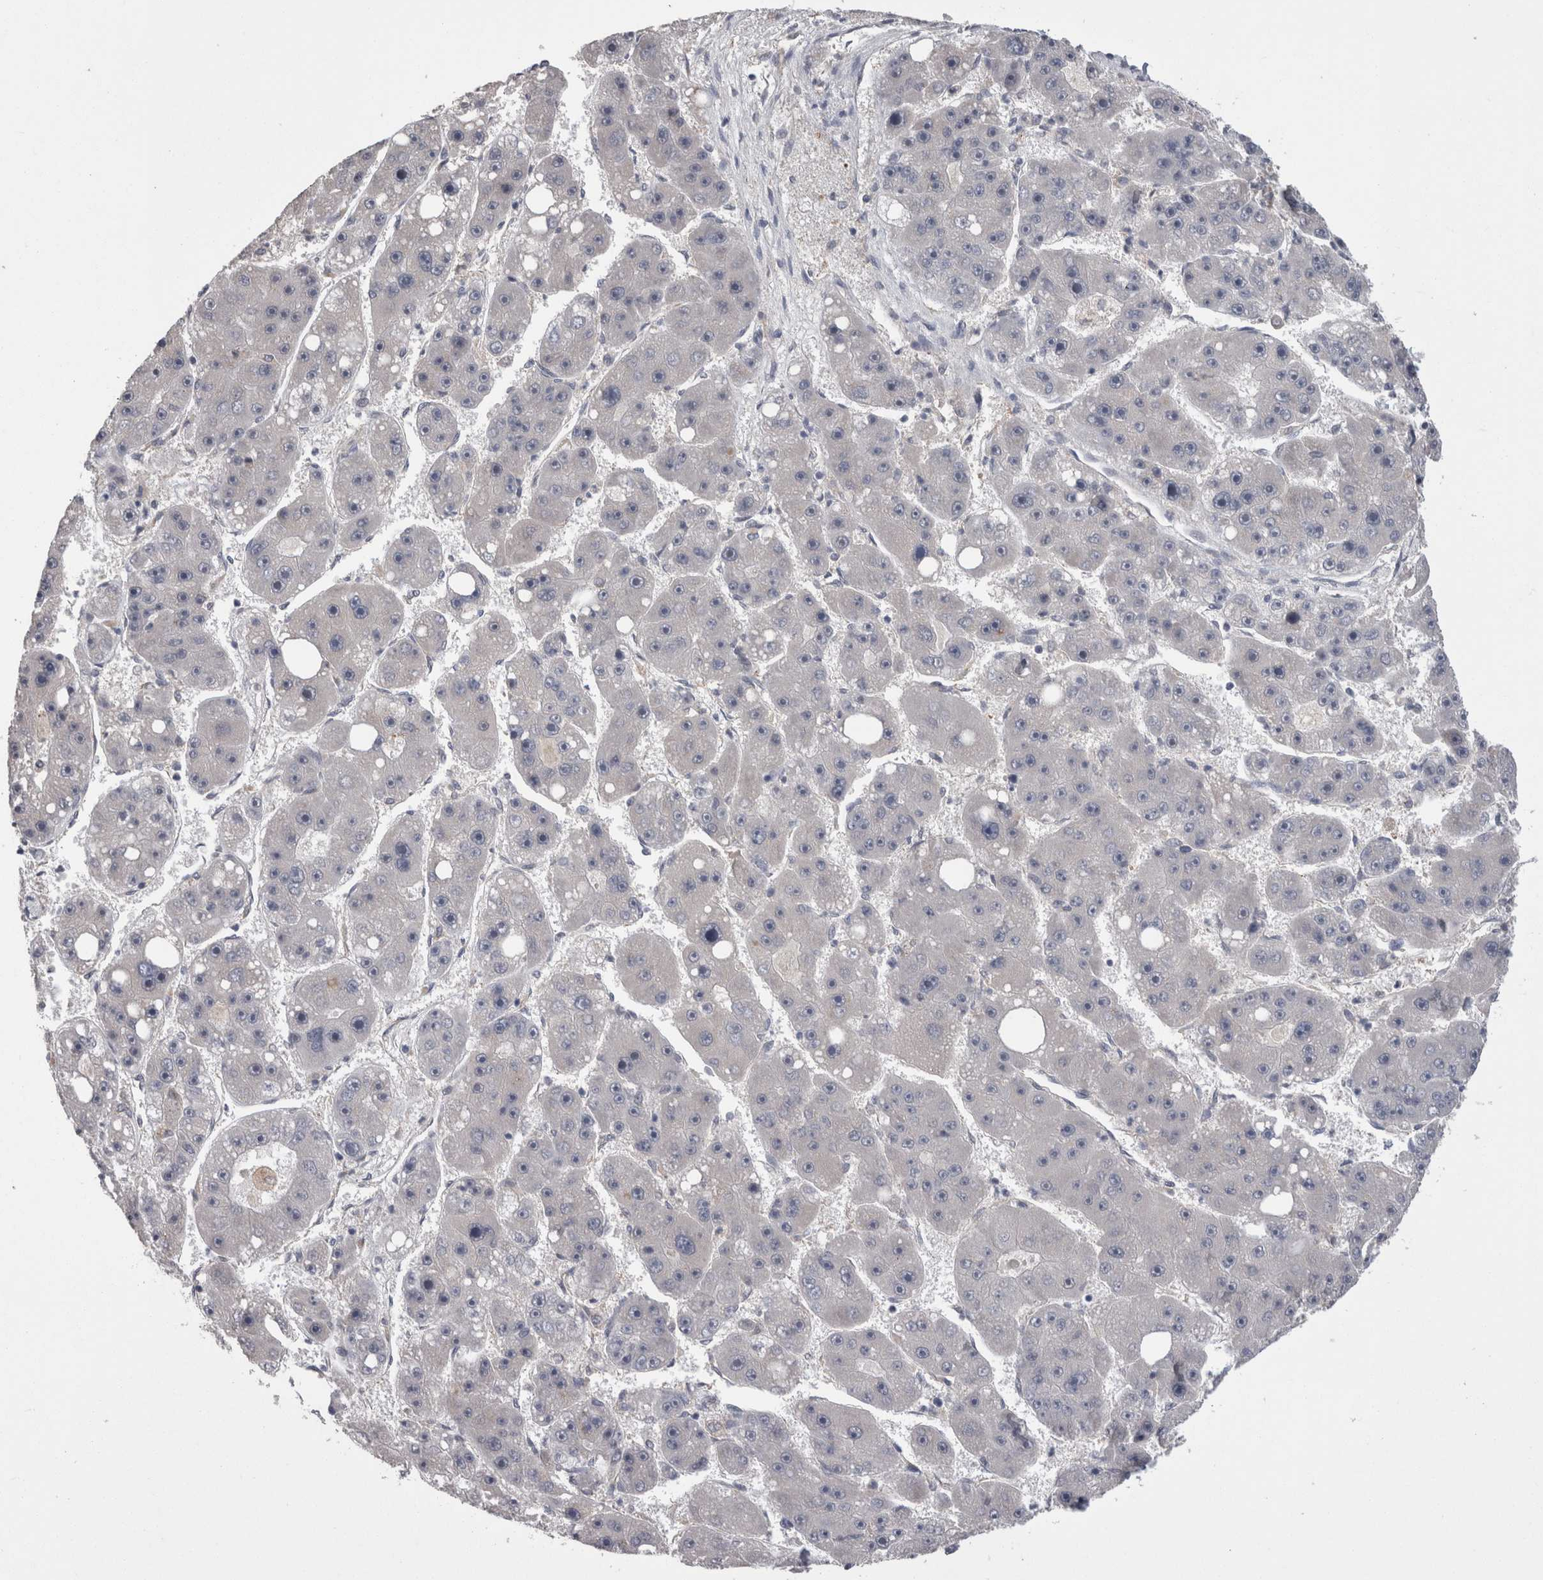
{"staining": {"intensity": "negative", "quantity": "none", "location": "none"}, "tissue": "liver cancer", "cell_type": "Tumor cells", "image_type": "cancer", "snomed": [{"axis": "morphology", "description": "Carcinoma, Hepatocellular, NOS"}, {"axis": "topography", "description": "Liver"}], "caption": "A high-resolution histopathology image shows immunohistochemistry (IHC) staining of liver cancer, which exhibits no significant staining in tumor cells.", "gene": "DCTN6", "patient": {"sex": "female", "age": 61}}